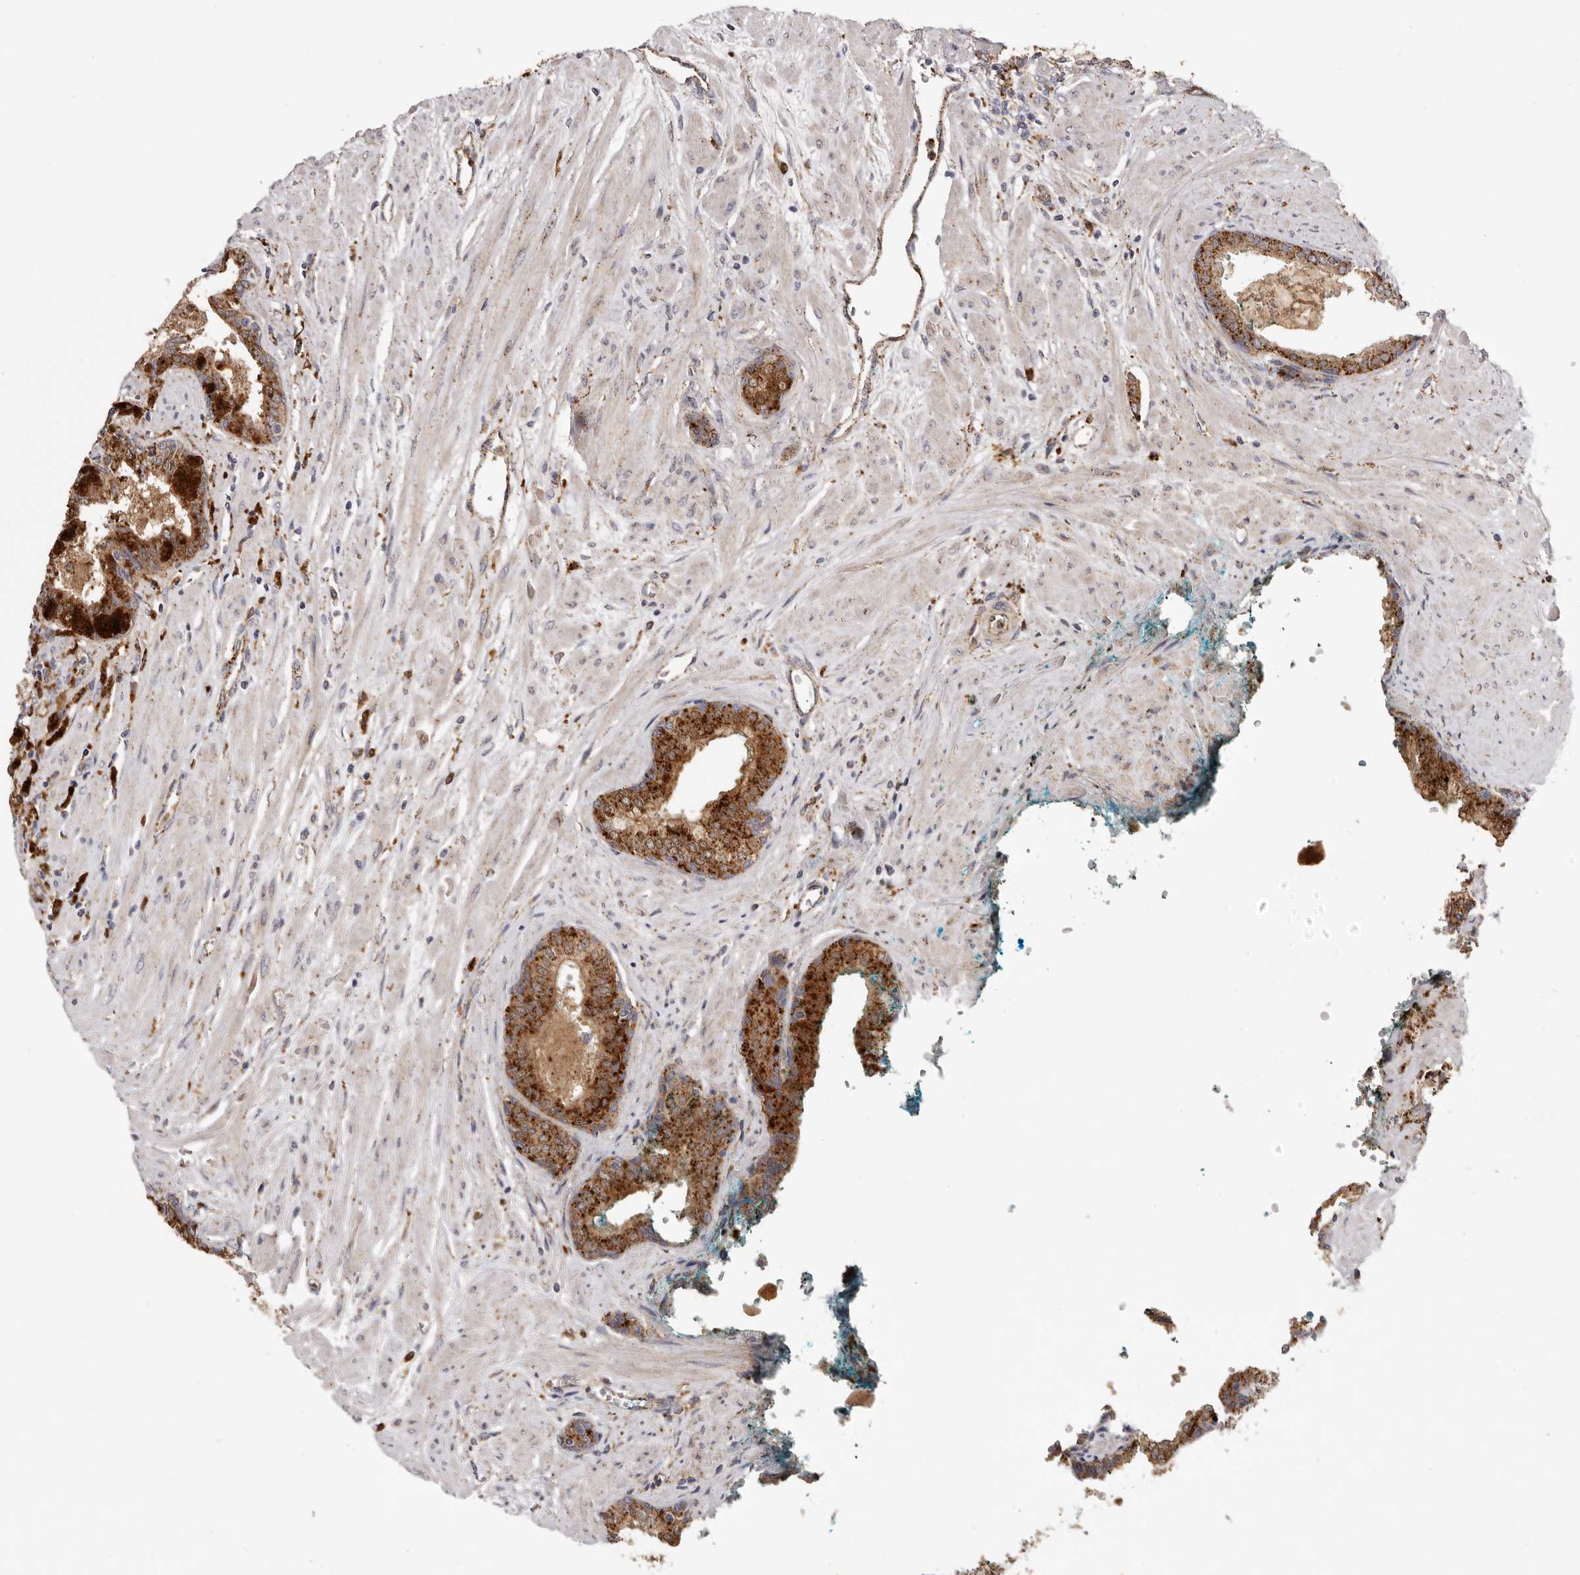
{"staining": {"intensity": "moderate", "quantity": ">75%", "location": "cytoplasmic/membranous"}, "tissue": "prostate cancer", "cell_type": "Tumor cells", "image_type": "cancer", "snomed": [{"axis": "morphology", "description": "Adenocarcinoma, High grade"}, {"axis": "topography", "description": "Prostate"}], "caption": "The image demonstrates a brown stain indicating the presence of a protein in the cytoplasmic/membranous of tumor cells in prostate adenocarcinoma (high-grade).", "gene": "GRN", "patient": {"sex": "male", "age": 71}}